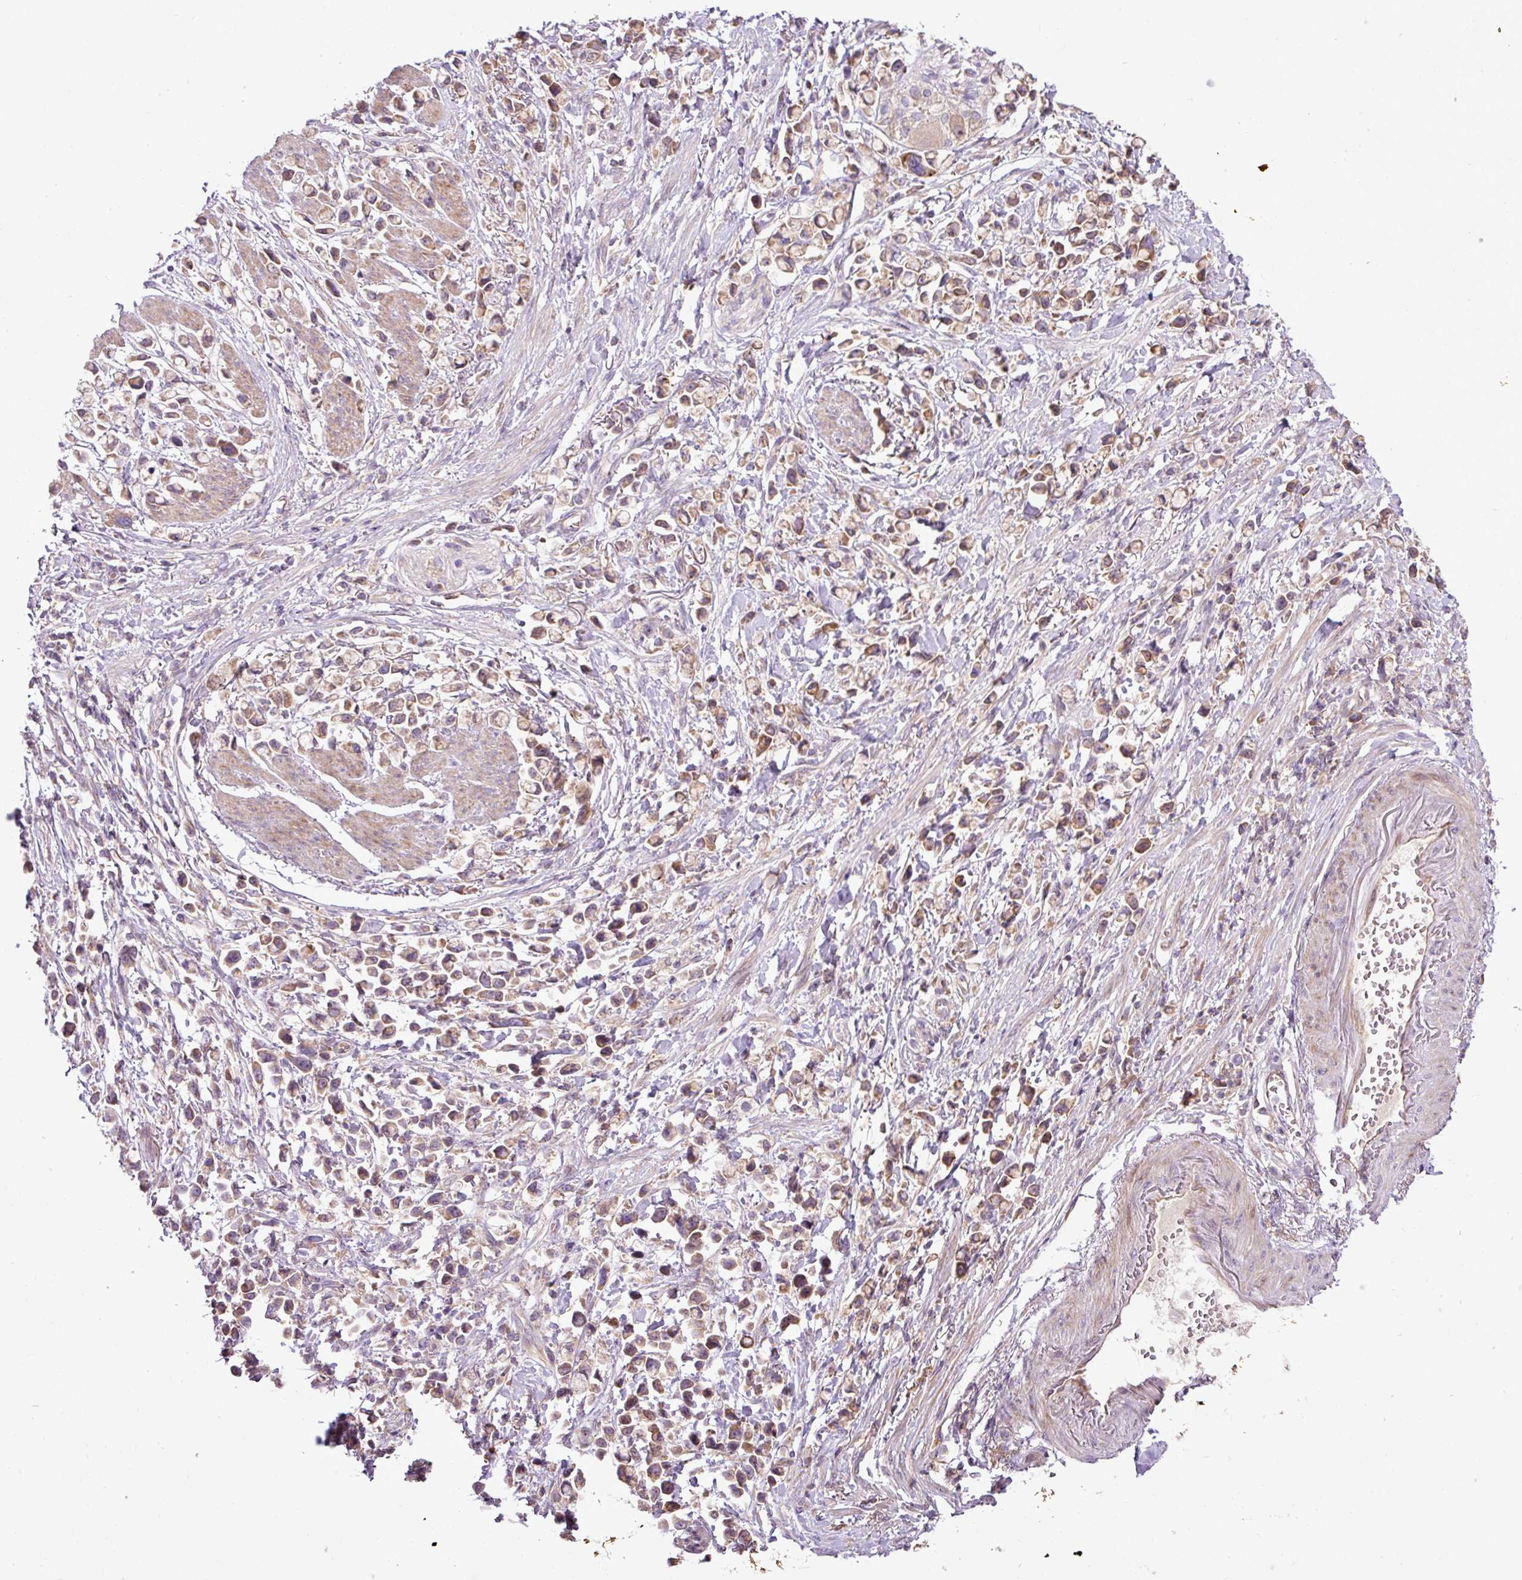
{"staining": {"intensity": "weak", "quantity": ">75%", "location": "cytoplasmic/membranous"}, "tissue": "stomach cancer", "cell_type": "Tumor cells", "image_type": "cancer", "snomed": [{"axis": "morphology", "description": "Adenocarcinoma, NOS"}, {"axis": "topography", "description": "Stomach"}], "caption": "The histopathology image shows staining of adenocarcinoma (stomach), revealing weak cytoplasmic/membranous protein expression (brown color) within tumor cells.", "gene": "COX18", "patient": {"sex": "female", "age": 81}}